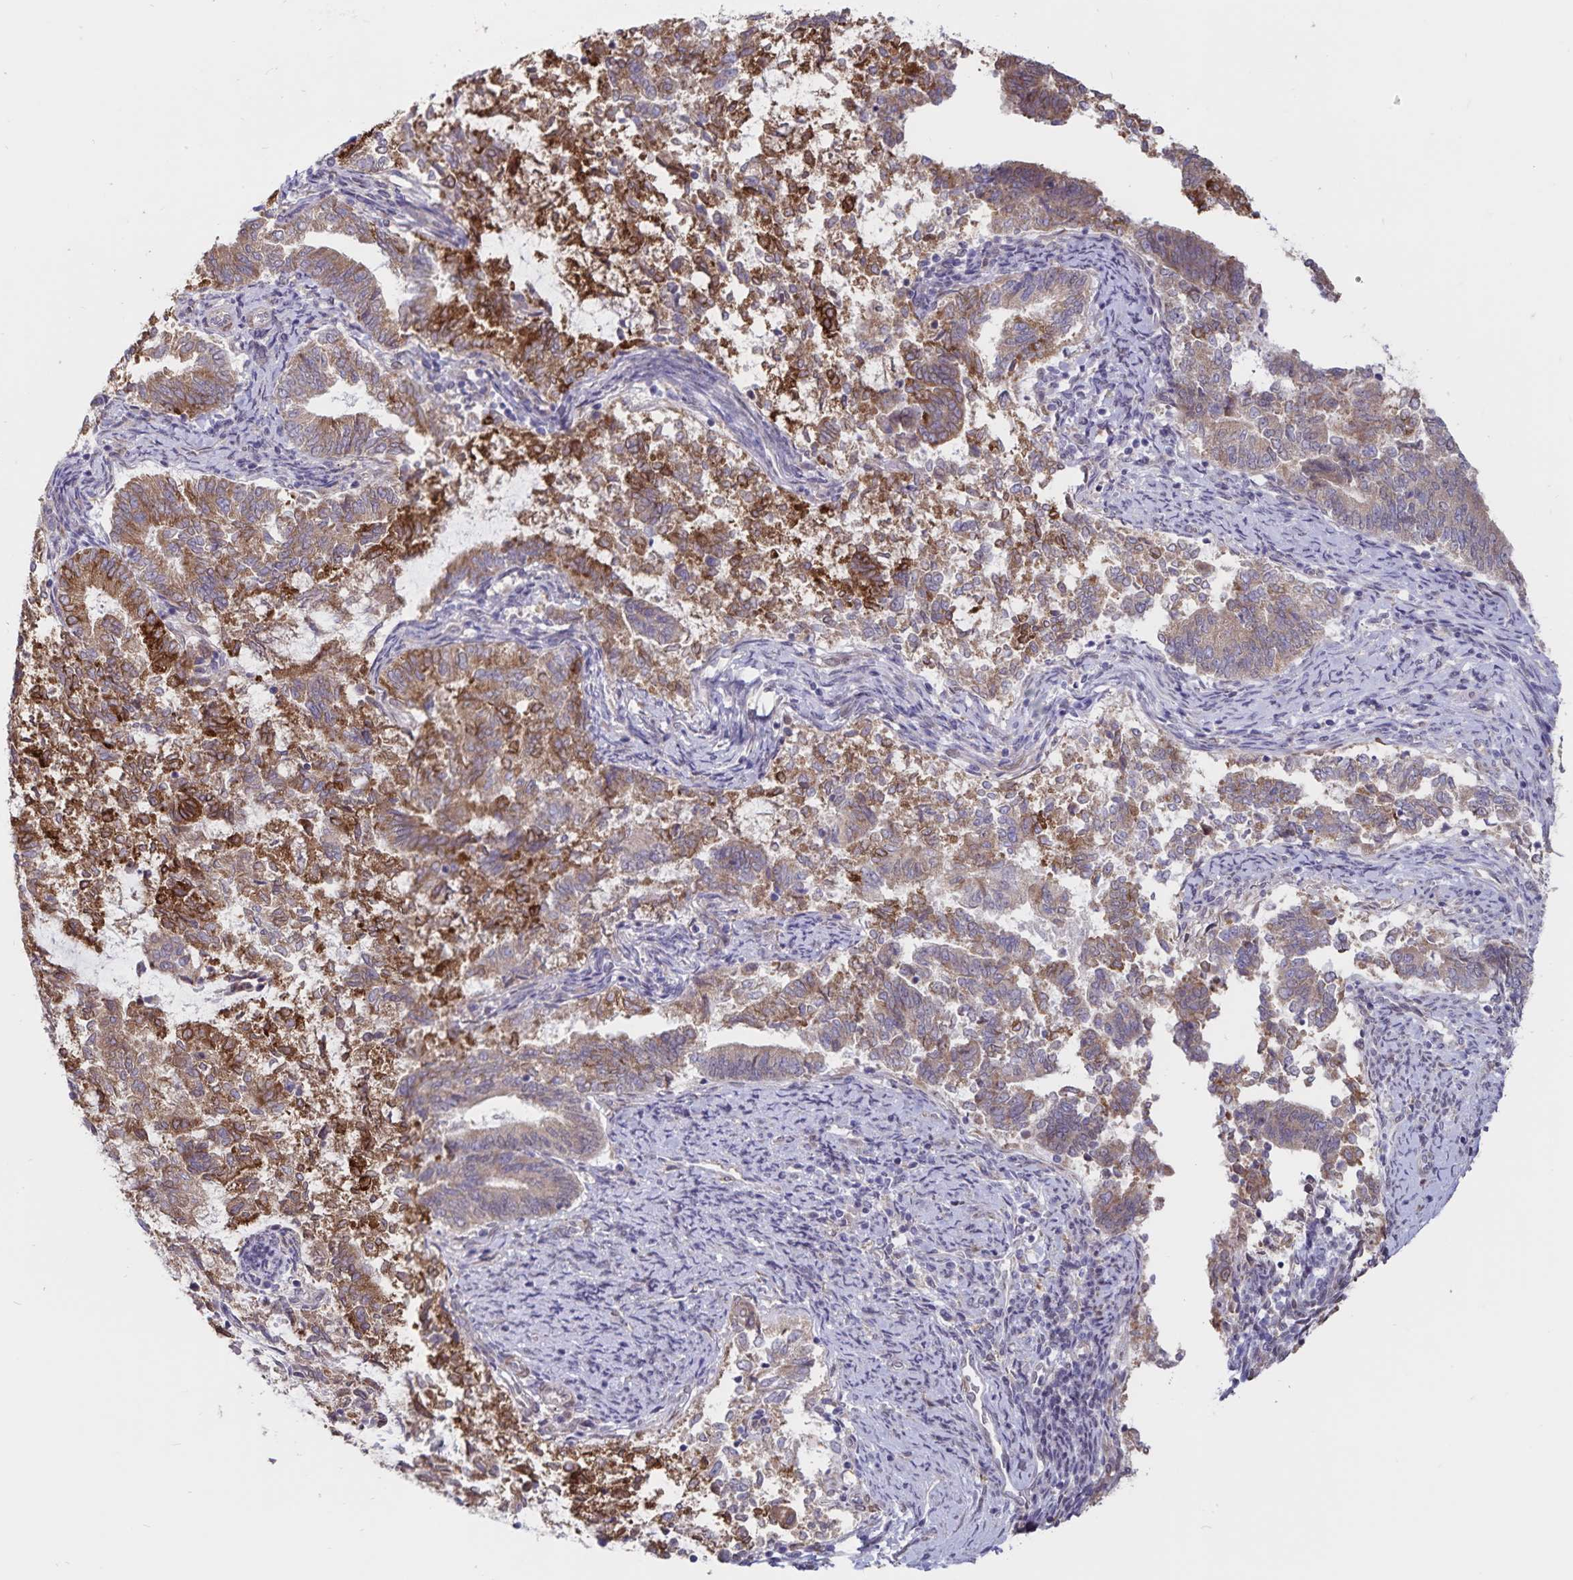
{"staining": {"intensity": "moderate", "quantity": ">75%", "location": "cytoplasmic/membranous"}, "tissue": "endometrial cancer", "cell_type": "Tumor cells", "image_type": "cancer", "snomed": [{"axis": "morphology", "description": "Adenocarcinoma, NOS"}, {"axis": "topography", "description": "Endometrium"}], "caption": "IHC of adenocarcinoma (endometrial) shows medium levels of moderate cytoplasmic/membranous positivity in about >75% of tumor cells.", "gene": "ATP2A2", "patient": {"sex": "female", "age": 65}}